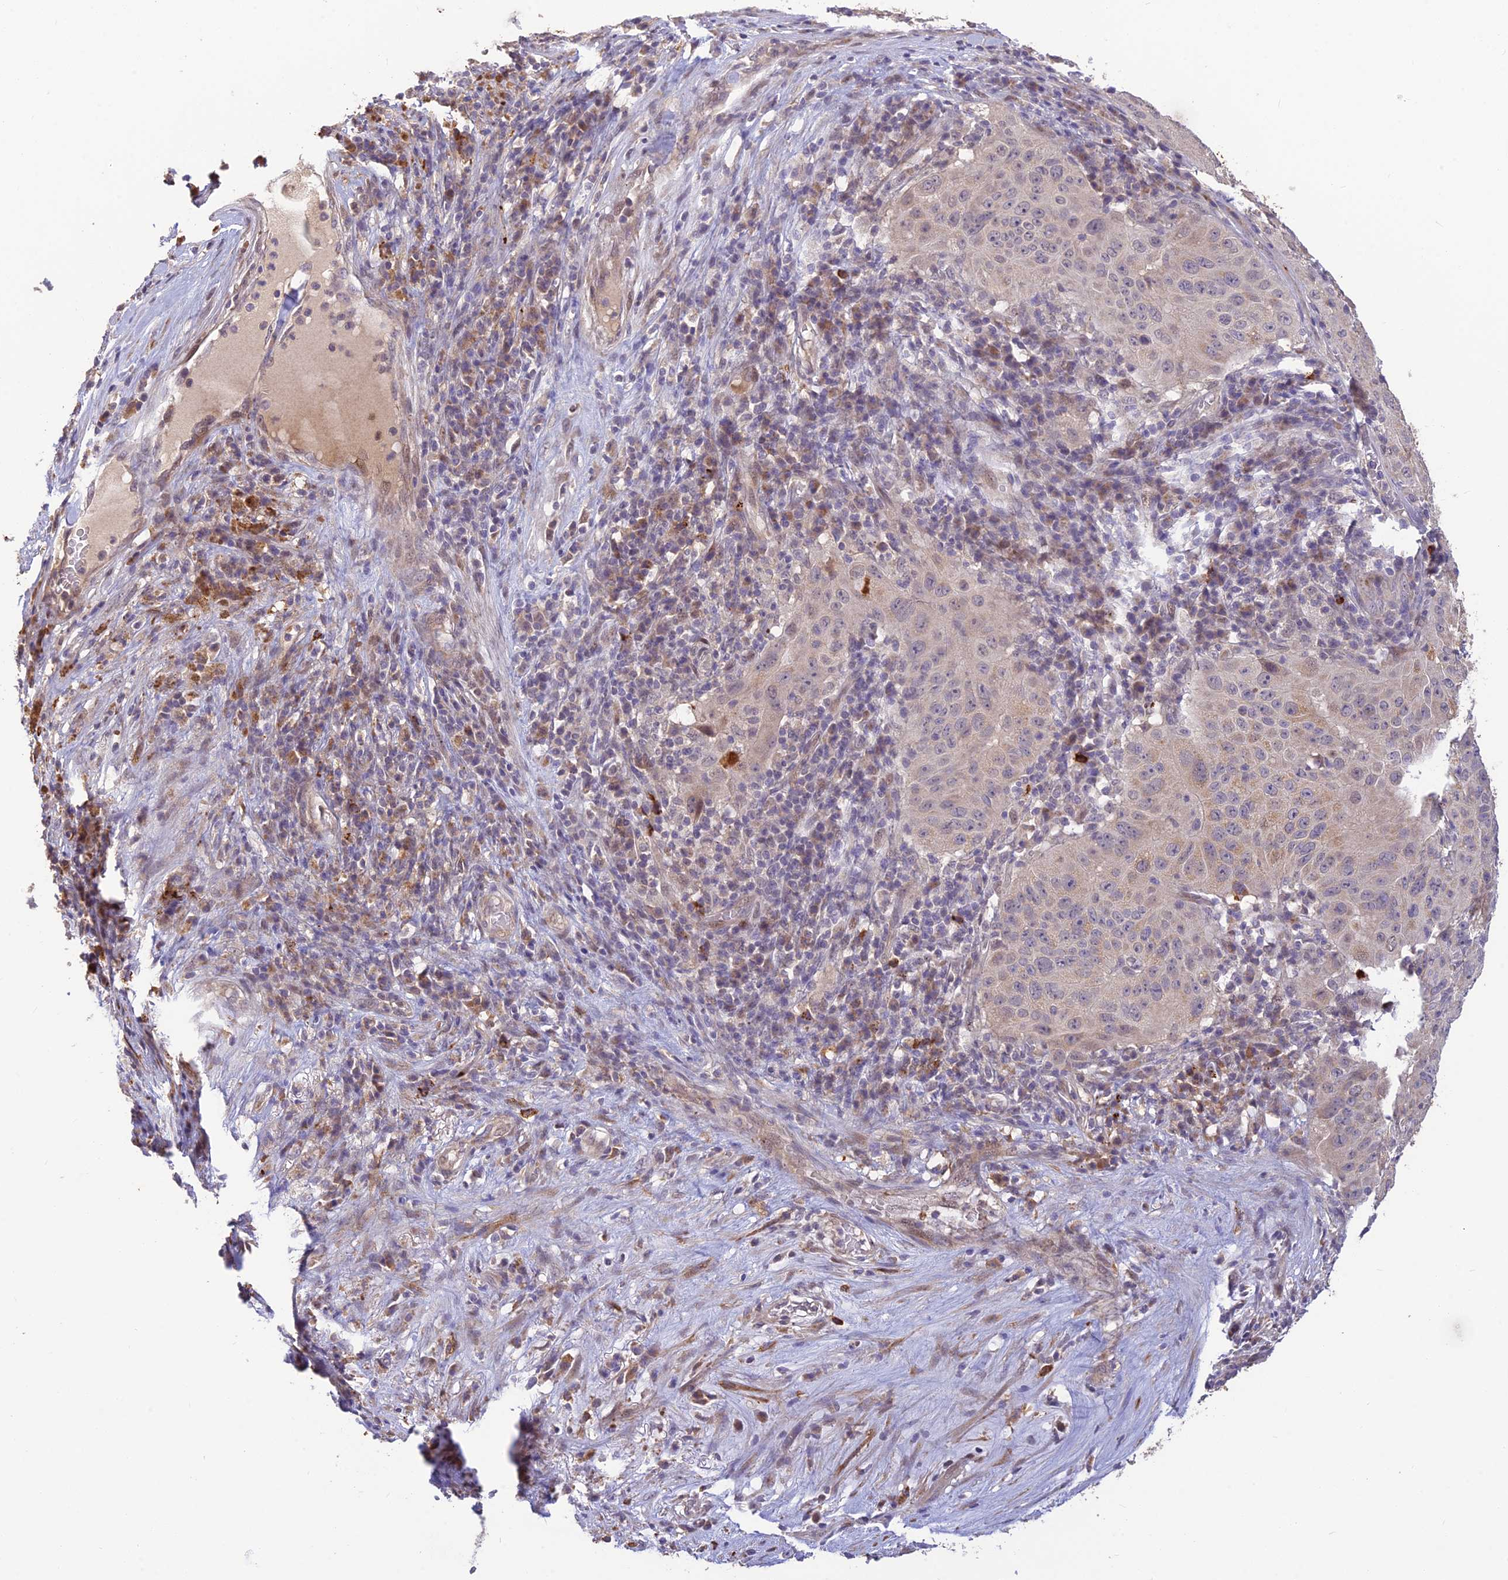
{"staining": {"intensity": "weak", "quantity": "<25%", "location": "cytoplasmic/membranous"}, "tissue": "pancreatic cancer", "cell_type": "Tumor cells", "image_type": "cancer", "snomed": [{"axis": "morphology", "description": "Adenocarcinoma, NOS"}, {"axis": "topography", "description": "Pancreas"}], "caption": "The histopathology image exhibits no significant expression in tumor cells of pancreatic cancer (adenocarcinoma).", "gene": "ASPDH", "patient": {"sex": "male", "age": 63}}